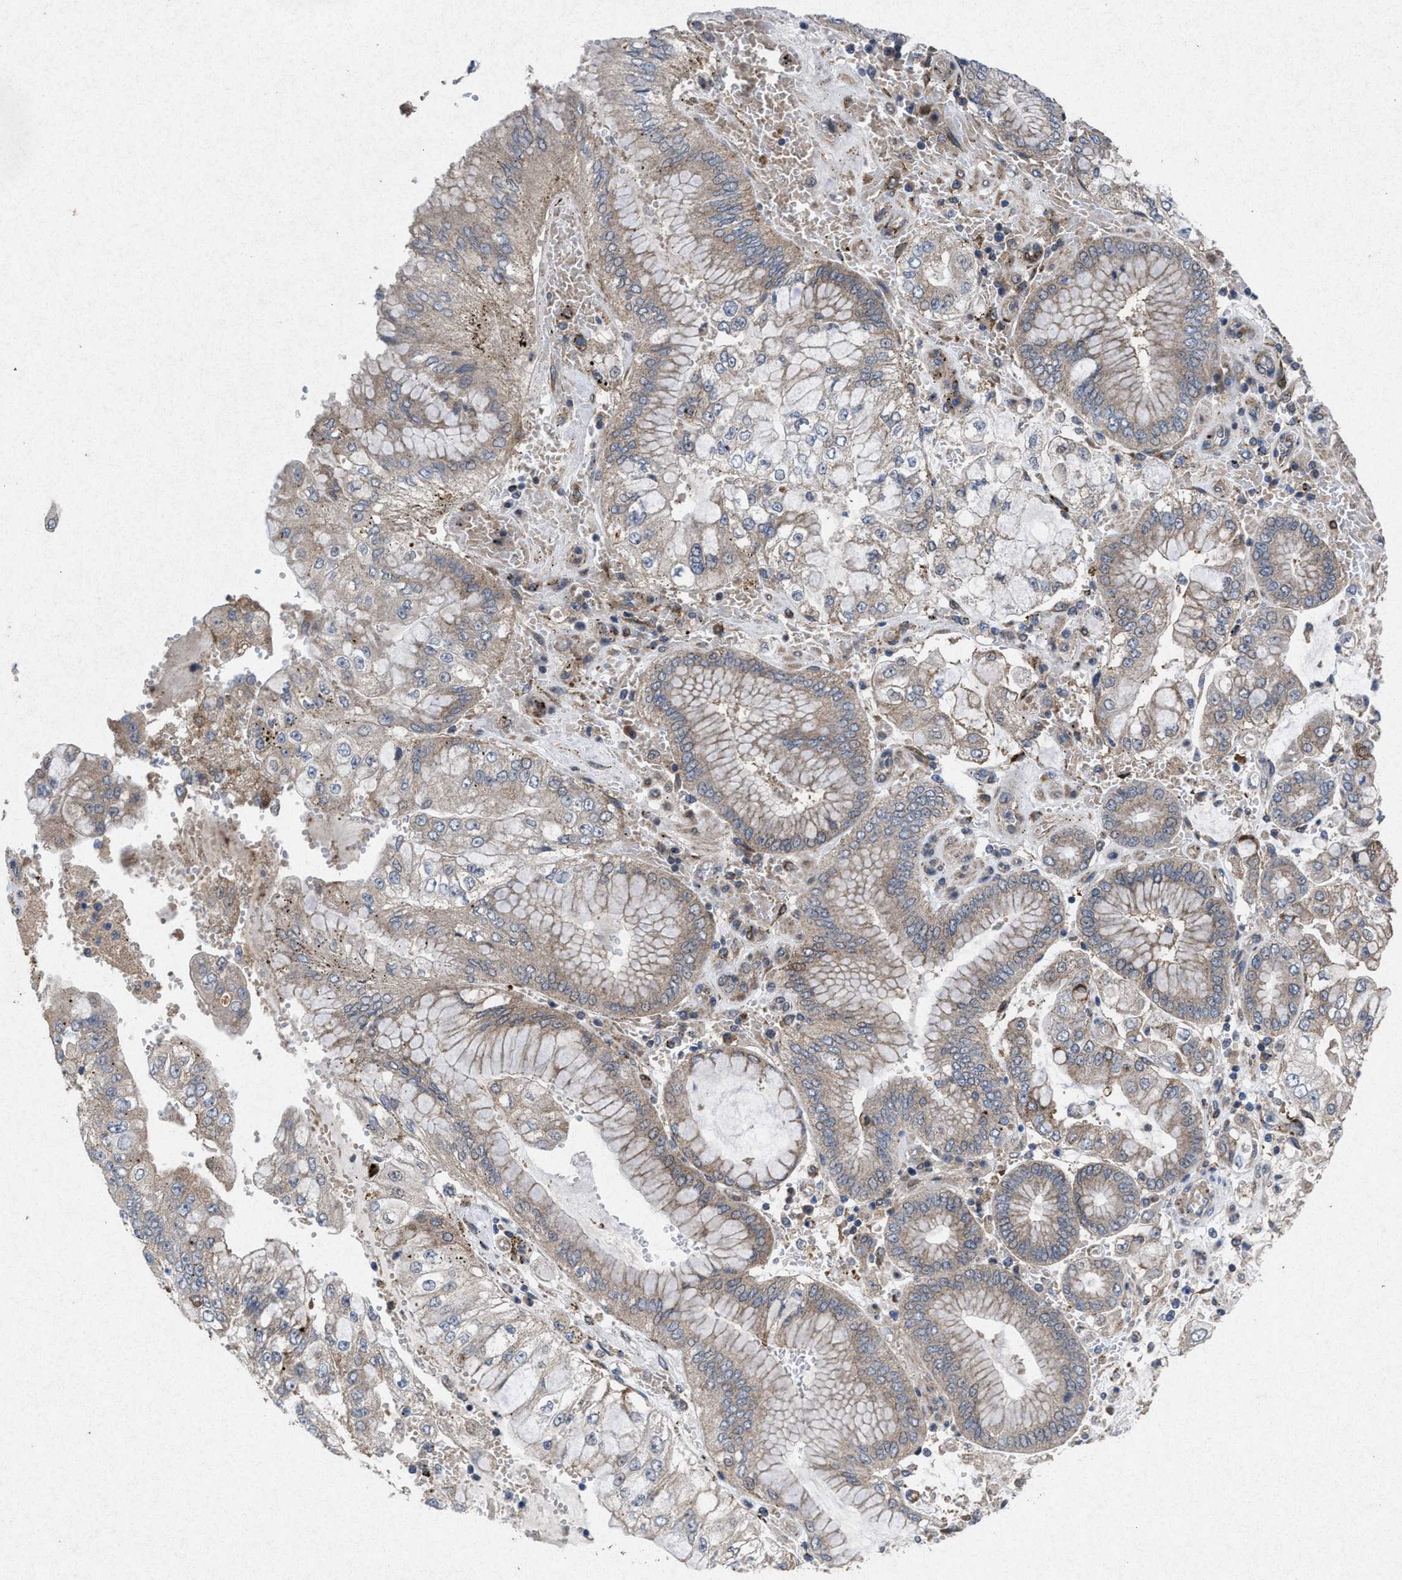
{"staining": {"intensity": "weak", "quantity": ">75%", "location": "cytoplasmic/membranous"}, "tissue": "stomach cancer", "cell_type": "Tumor cells", "image_type": "cancer", "snomed": [{"axis": "morphology", "description": "Adenocarcinoma, NOS"}, {"axis": "topography", "description": "Stomach"}], "caption": "Protein analysis of adenocarcinoma (stomach) tissue reveals weak cytoplasmic/membranous expression in approximately >75% of tumor cells. (DAB (3,3'-diaminobenzidine) = brown stain, brightfield microscopy at high magnification).", "gene": "MSI2", "patient": {"sex": "male", "age": 76}}